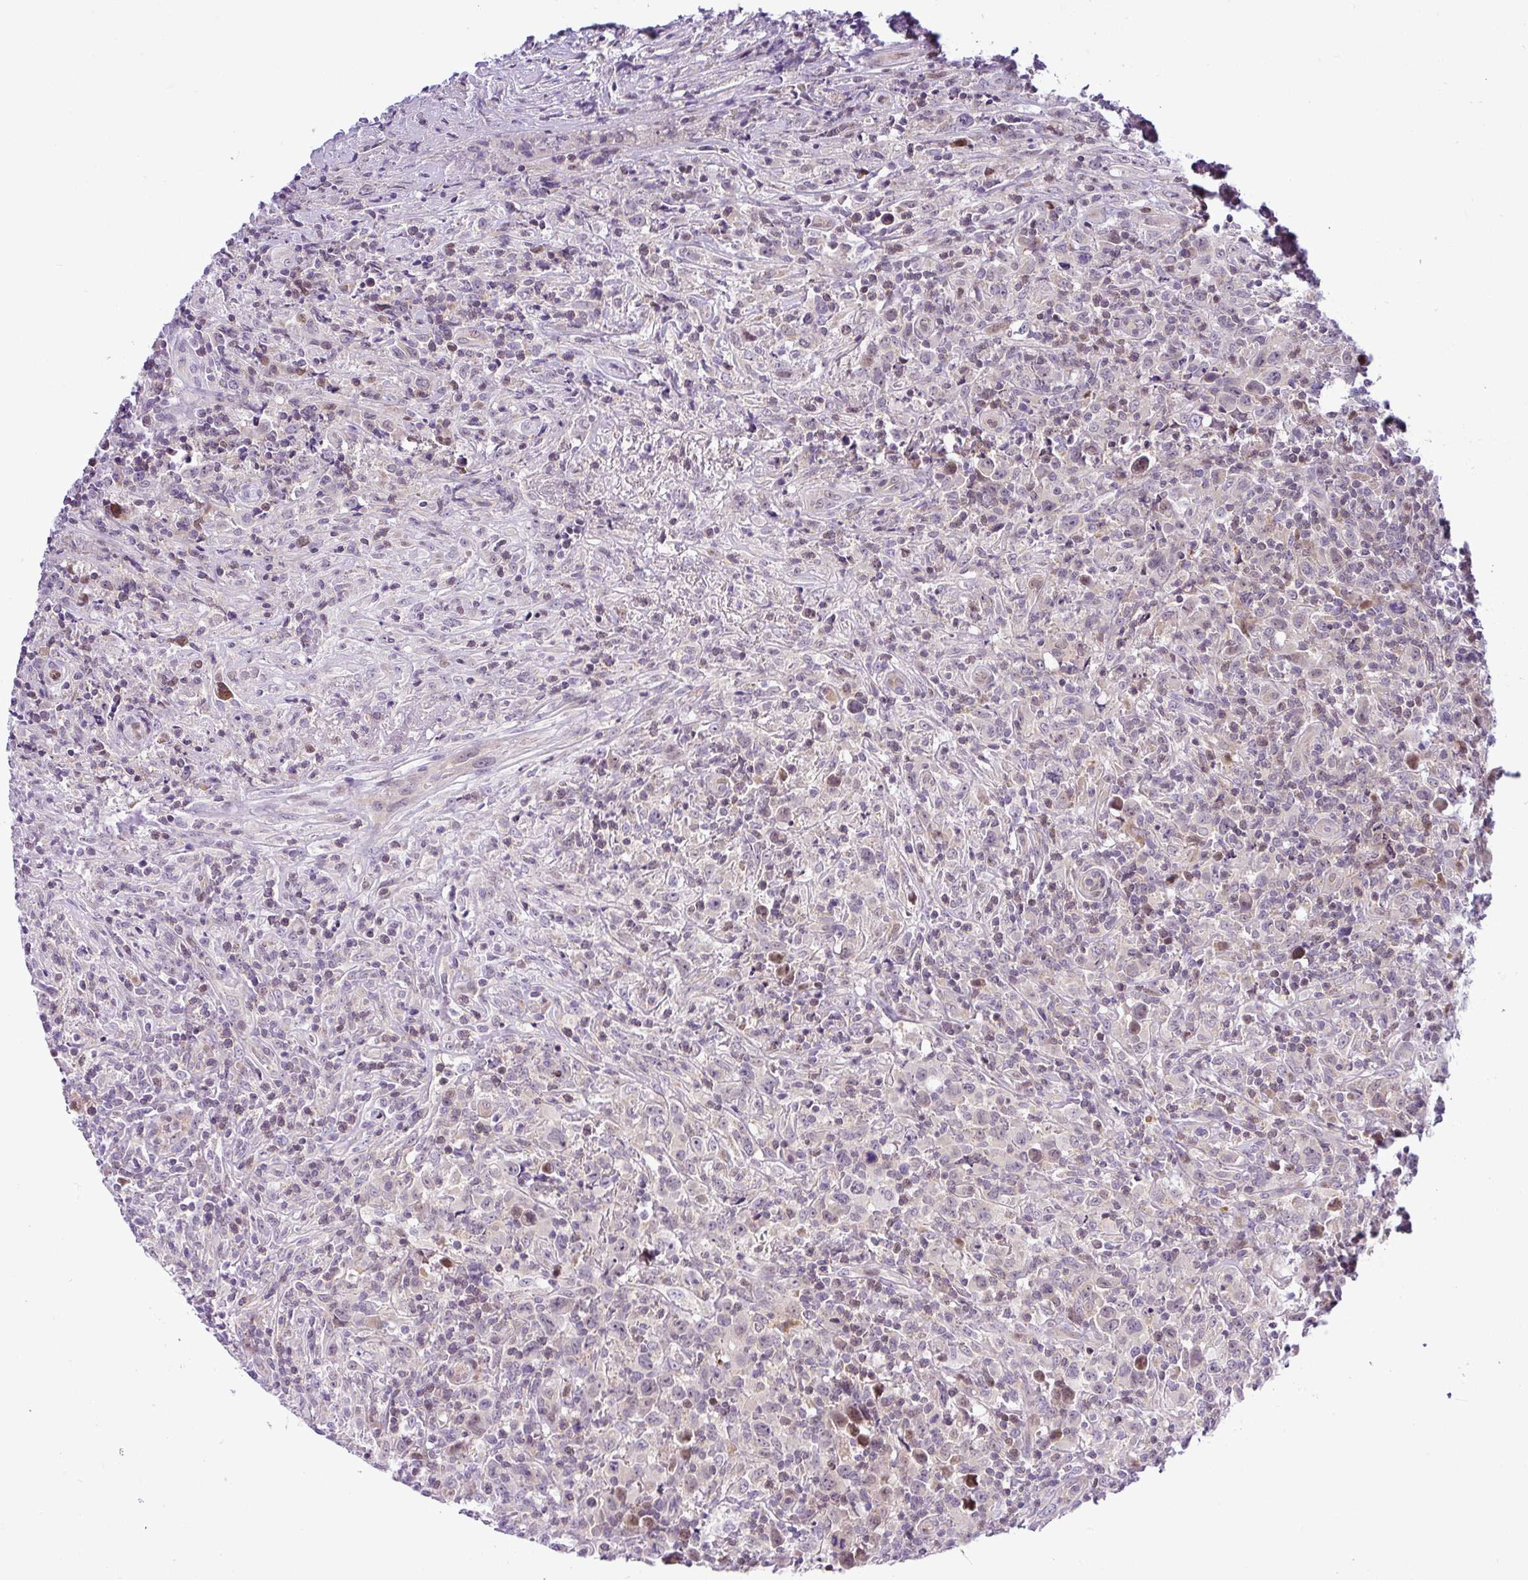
{"staining": {"intensity": "negative", "quantity": "none", "location": "none"}, "tissue": "lymphoma", "cell_type": "Tumor cells", "image_type": "cancer", "snomed": [{"axis": "morphology", "description": "Hodgkin's disease, NOS"}, {"axis": "topography", "description": "Lymph node"}], "caption": "DAB immunohistochemical staining of Hodgkin's disease shows no significant expression in tumor cells.", "gene": "NDUFB2", "patient": {"sex": "female", "age": 18}}